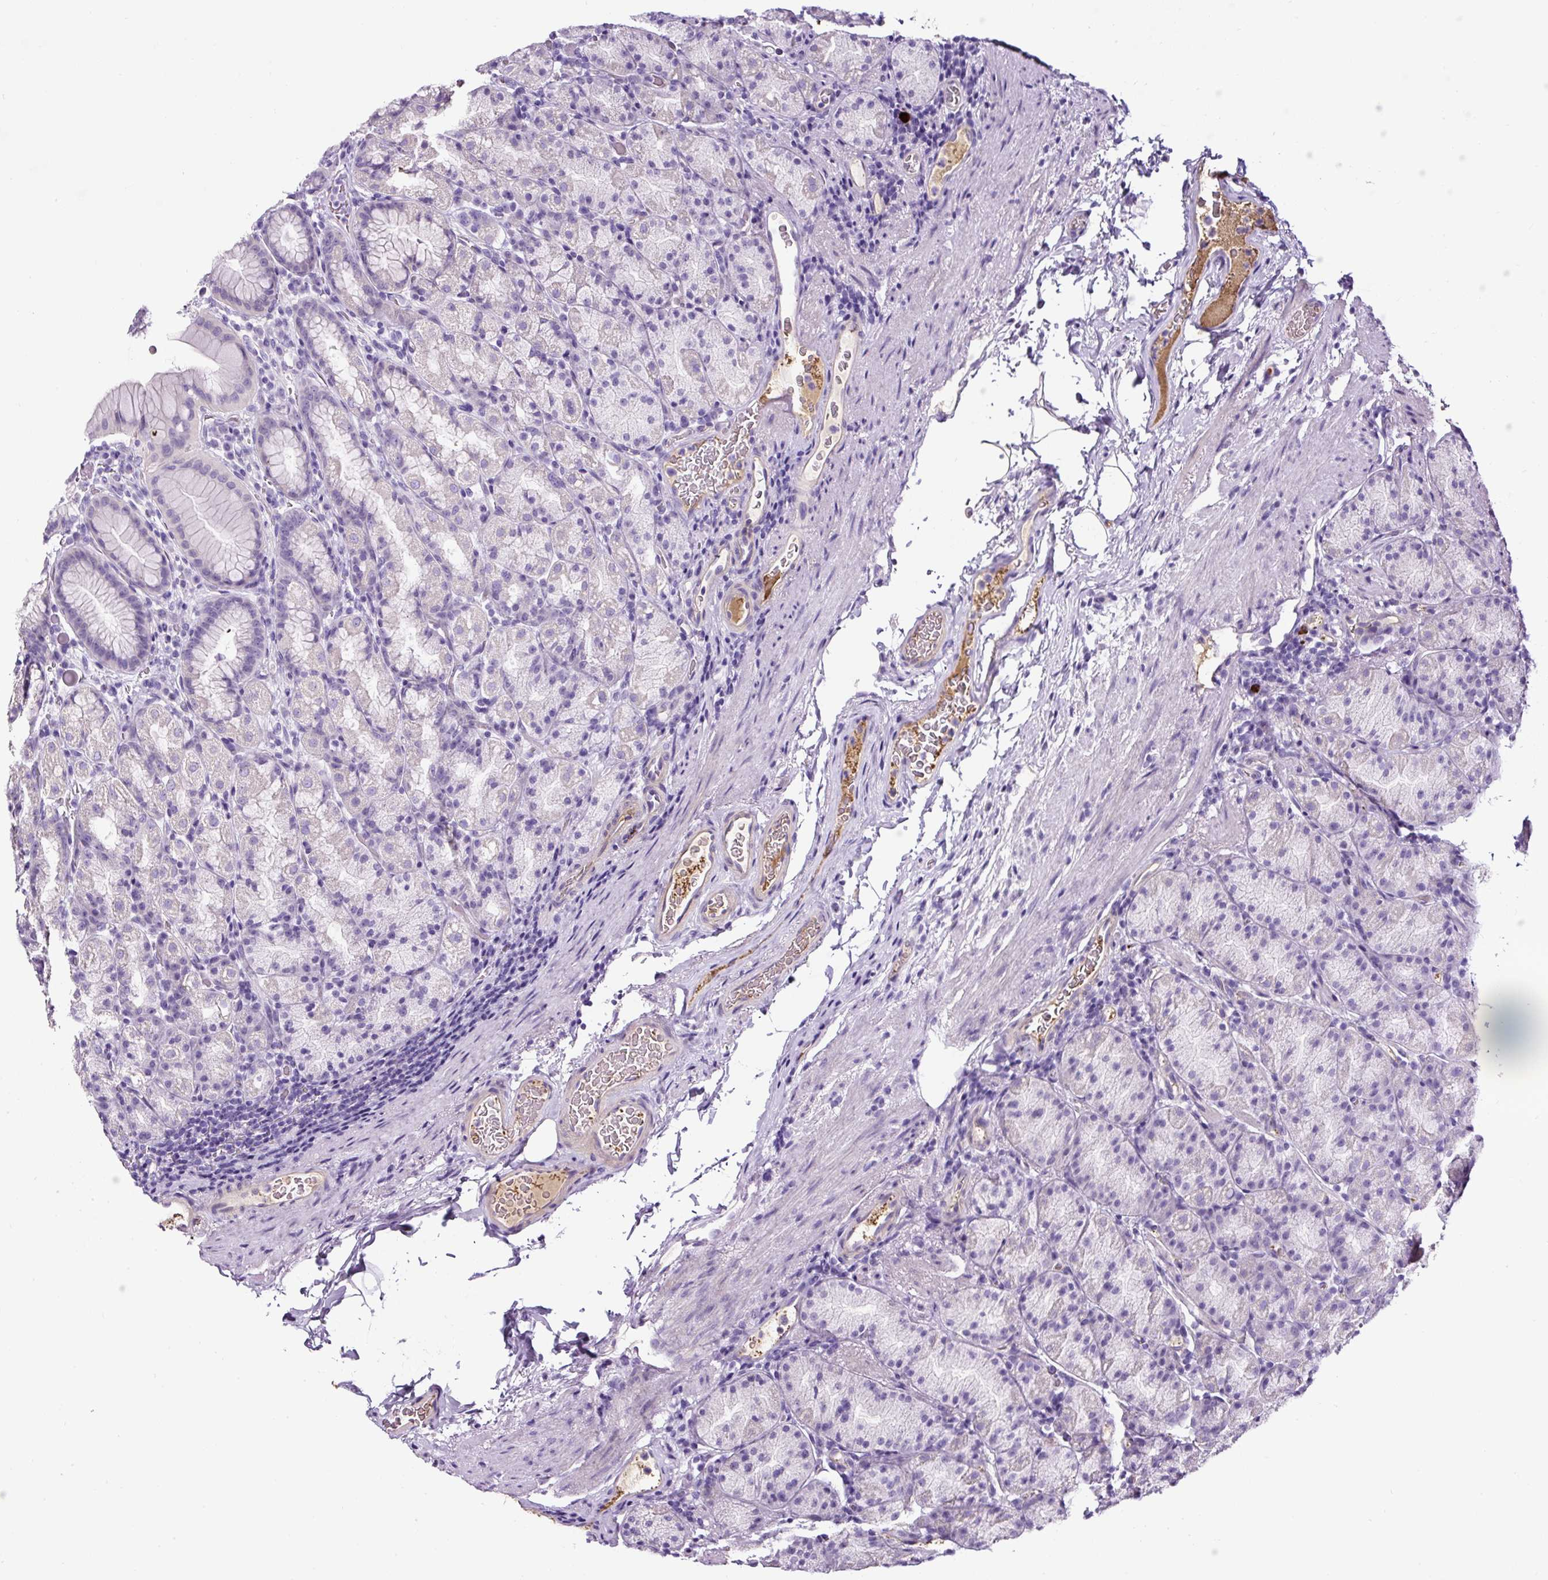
{"staining": {"intensity": "negative", "quantity": "none", "location": "none"}, "tissue": "stomach", "cell_type": "Glandular cells", "image_type": "normal", "snomed": [{"axis": "morphology", "description": "Normal tissue, NOS"}, {"axis": "topography", "description": "Stomach, upper"}, {"axis": "topography", "description": "Stomach"}], "caption": "Immunohistochemistry micrograph of unremarkable stomach stained for a protein (brown), which reveals no staining in glandular cells. (Brightfield microscopy of DAB (3,3'-diaminobenzidine) immunohistochemistry (IHC) at high magnification).", "gene": "OR14A2", "patient": {"sex": "male", "age": 68}}